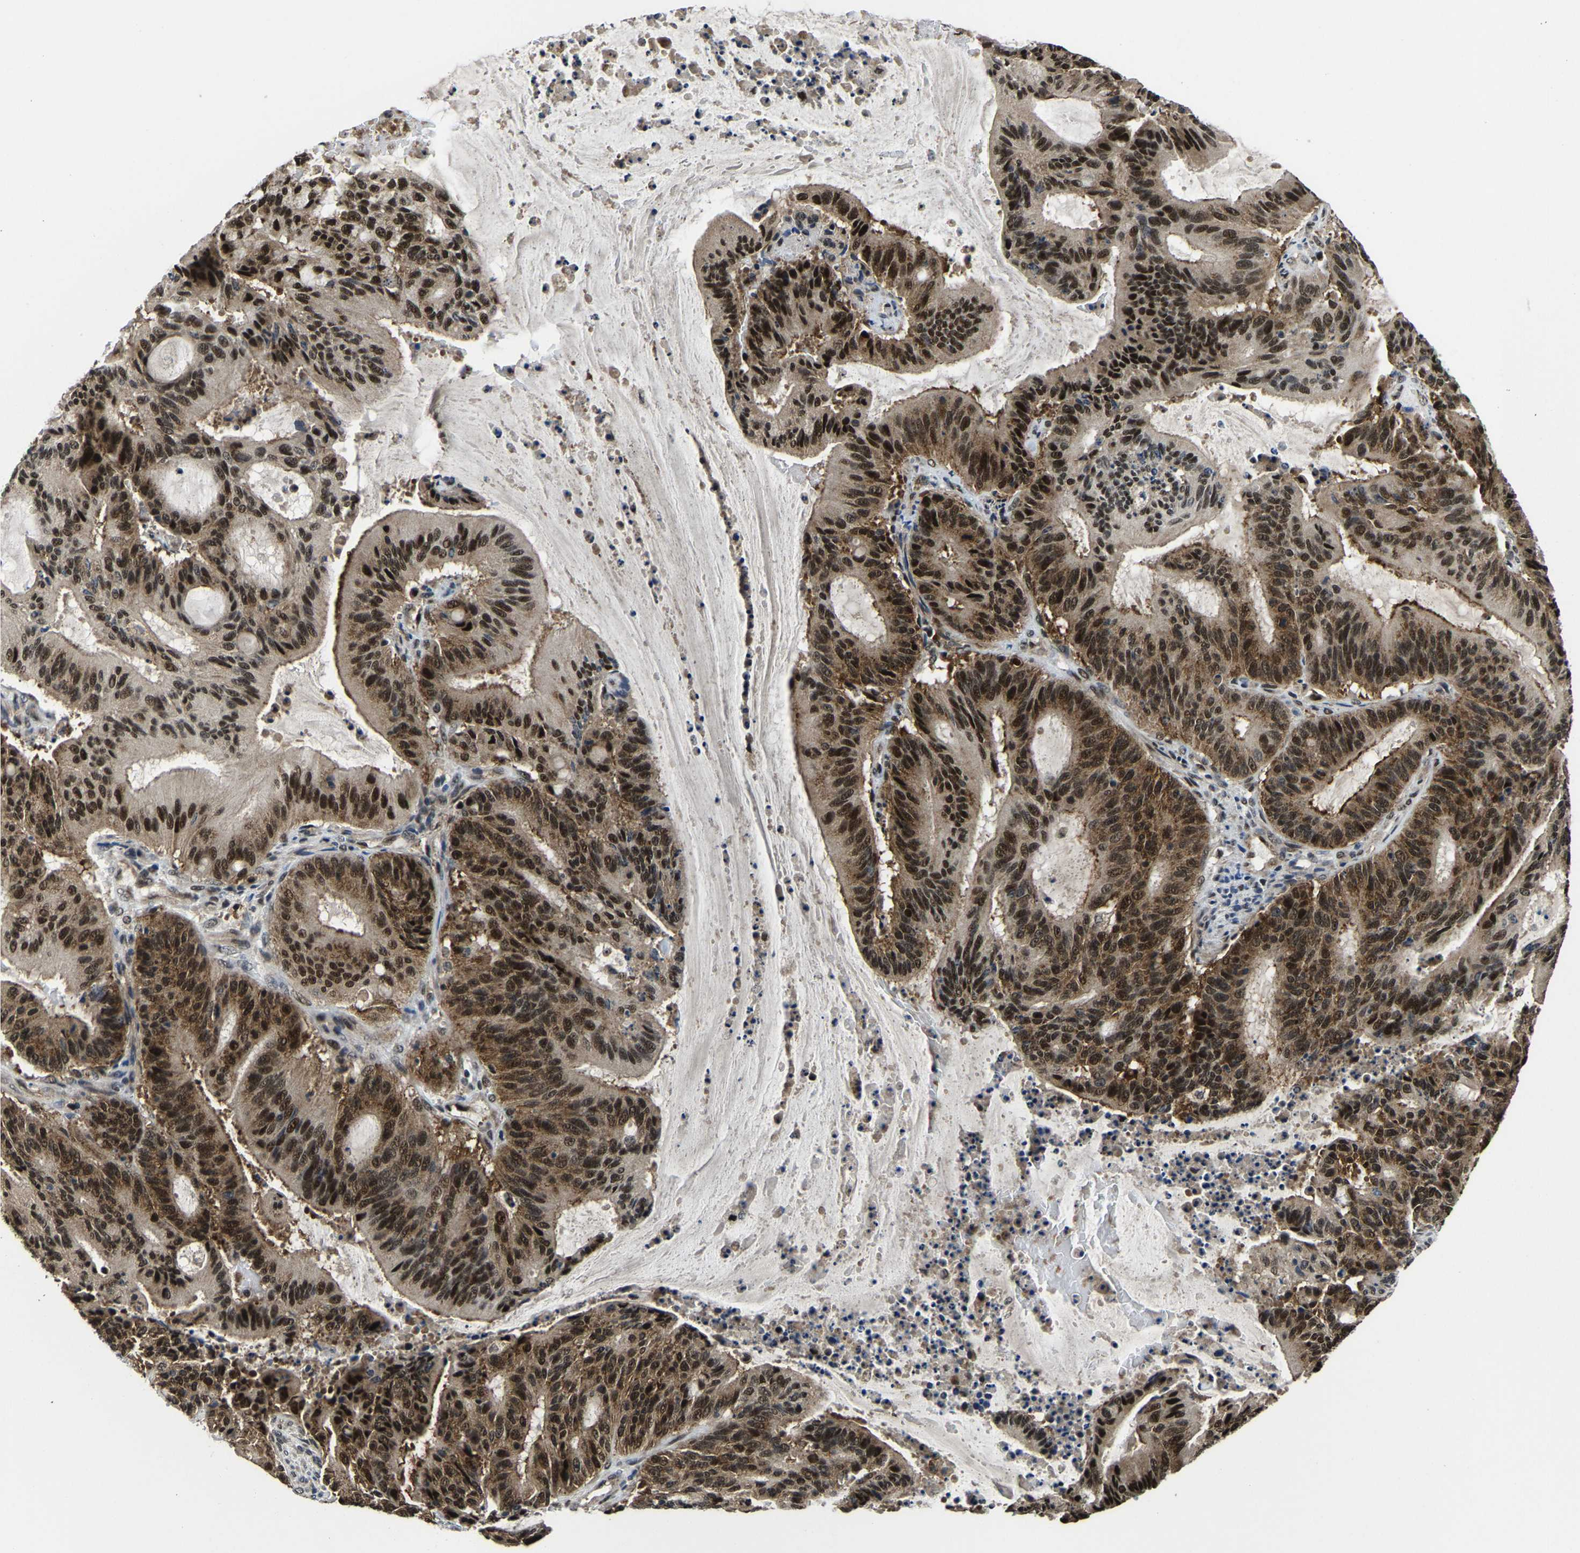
{"staining": {"intensity": "strong", "quantity": ">75%", "location": "cytoplasmic/membranous,nuclear"}, "tissue": "liver cancer", "cell_type": "Tumor cells", "image_type": "cancer", "snomed": [{"axis": "morphology", "description": "Normal tissue, NOS"}, {"axis": "morphology", "description": "Cholangiocarcinoma"}, {"axis": "topography", "description": "Liver"}, {"axis": "topography", "description": "Peripheral nerve tissue"}], "caption": "Immunohistochemical staining of cholangiocarcinoma (liver) reveals high levels of strong cytoplasmic/membranous and nuclear protein expression in about >75% of tumor cells.", "gene": "DFFA", "patient": {"sex": "female", "age": 73}}